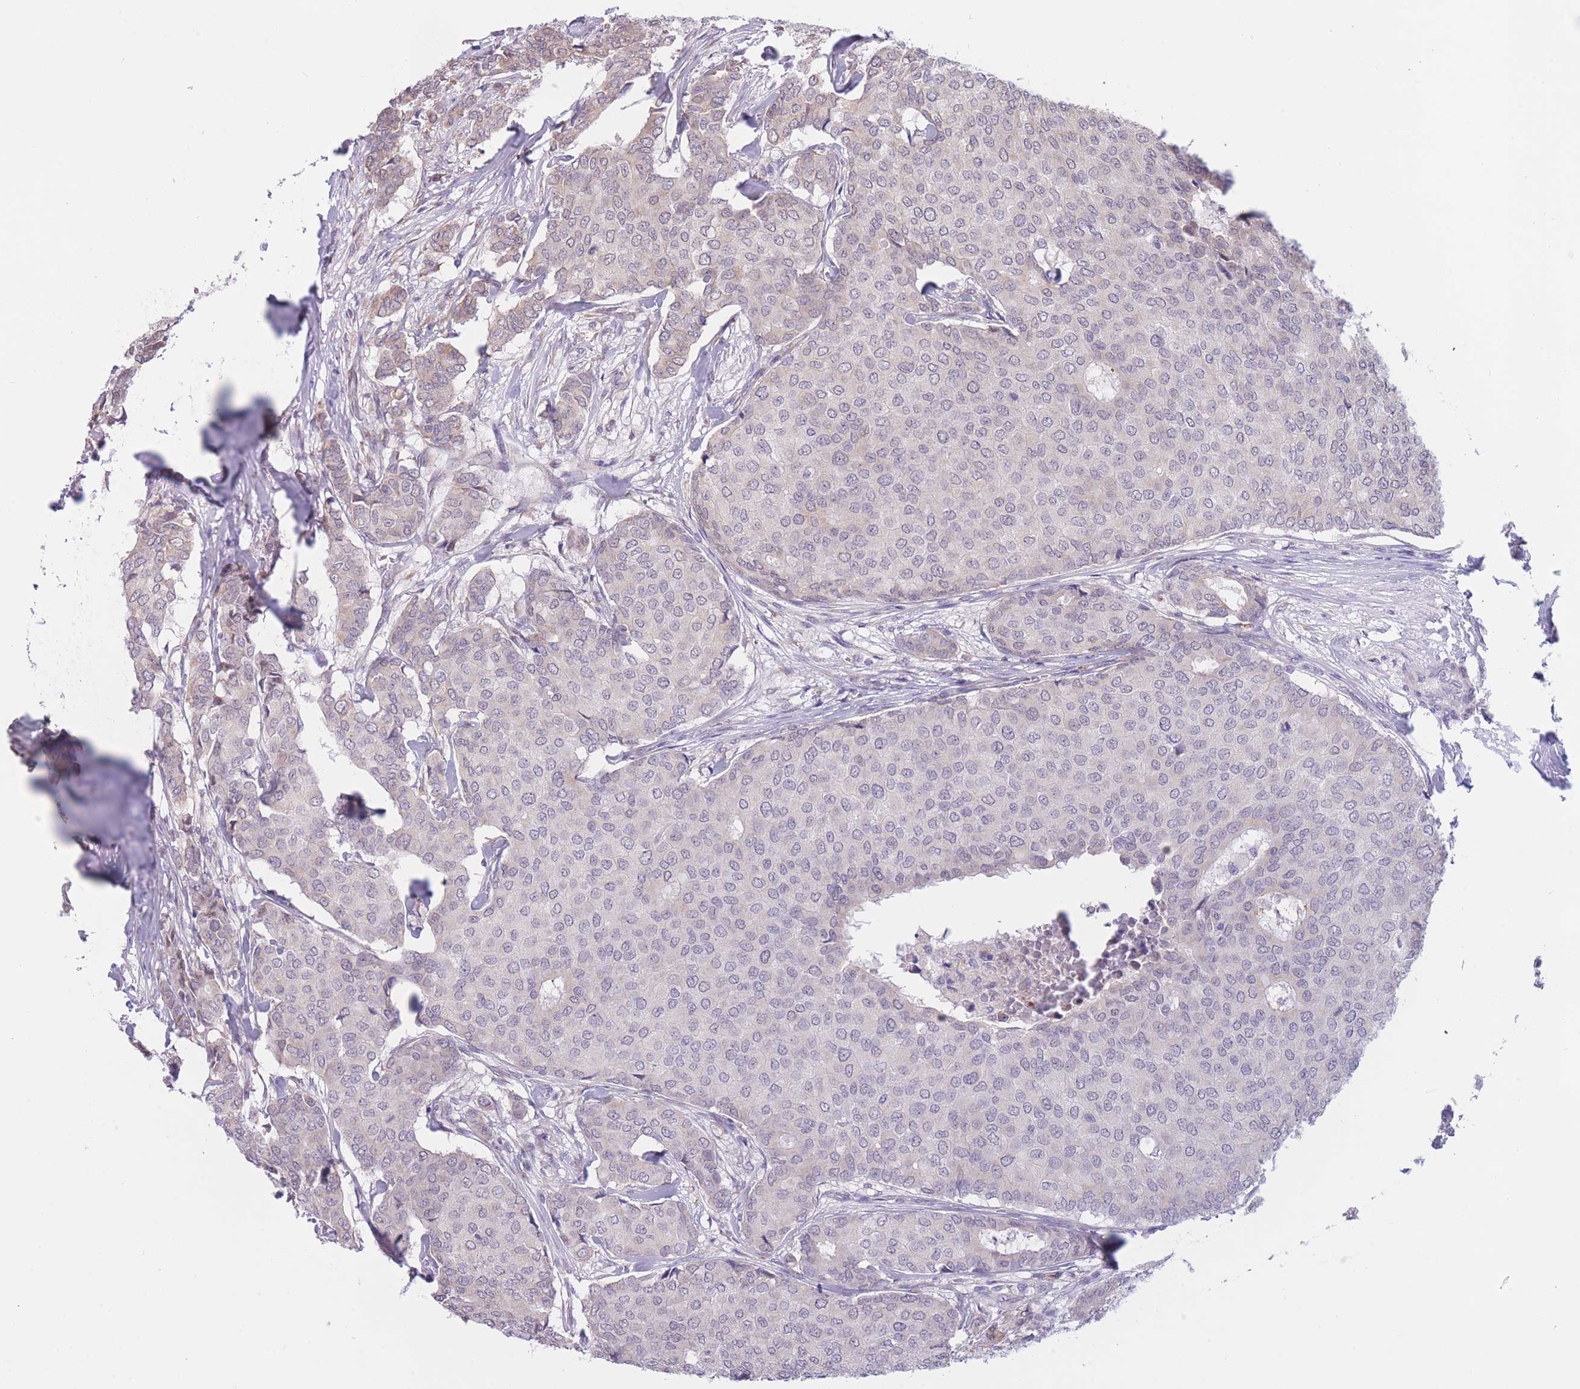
{"staining": {"intensity": "negative", "quantity": "none", "location": "none"}, "tissue": "breast cancer", "cell_type": "Tumor cells", "image_type": "cancer", "snomed": [{"axis": "morphology", "description": "Duct carcinoma"}, {"axis": "topography", "description": "Breast"}], "caption": "Immunohistochemistry of human breast invasive ductal carcinoma demonstrates no staining in tumor cells.", "gene": "COL27A1", "patient": {"sex": "female", "age": 75}}